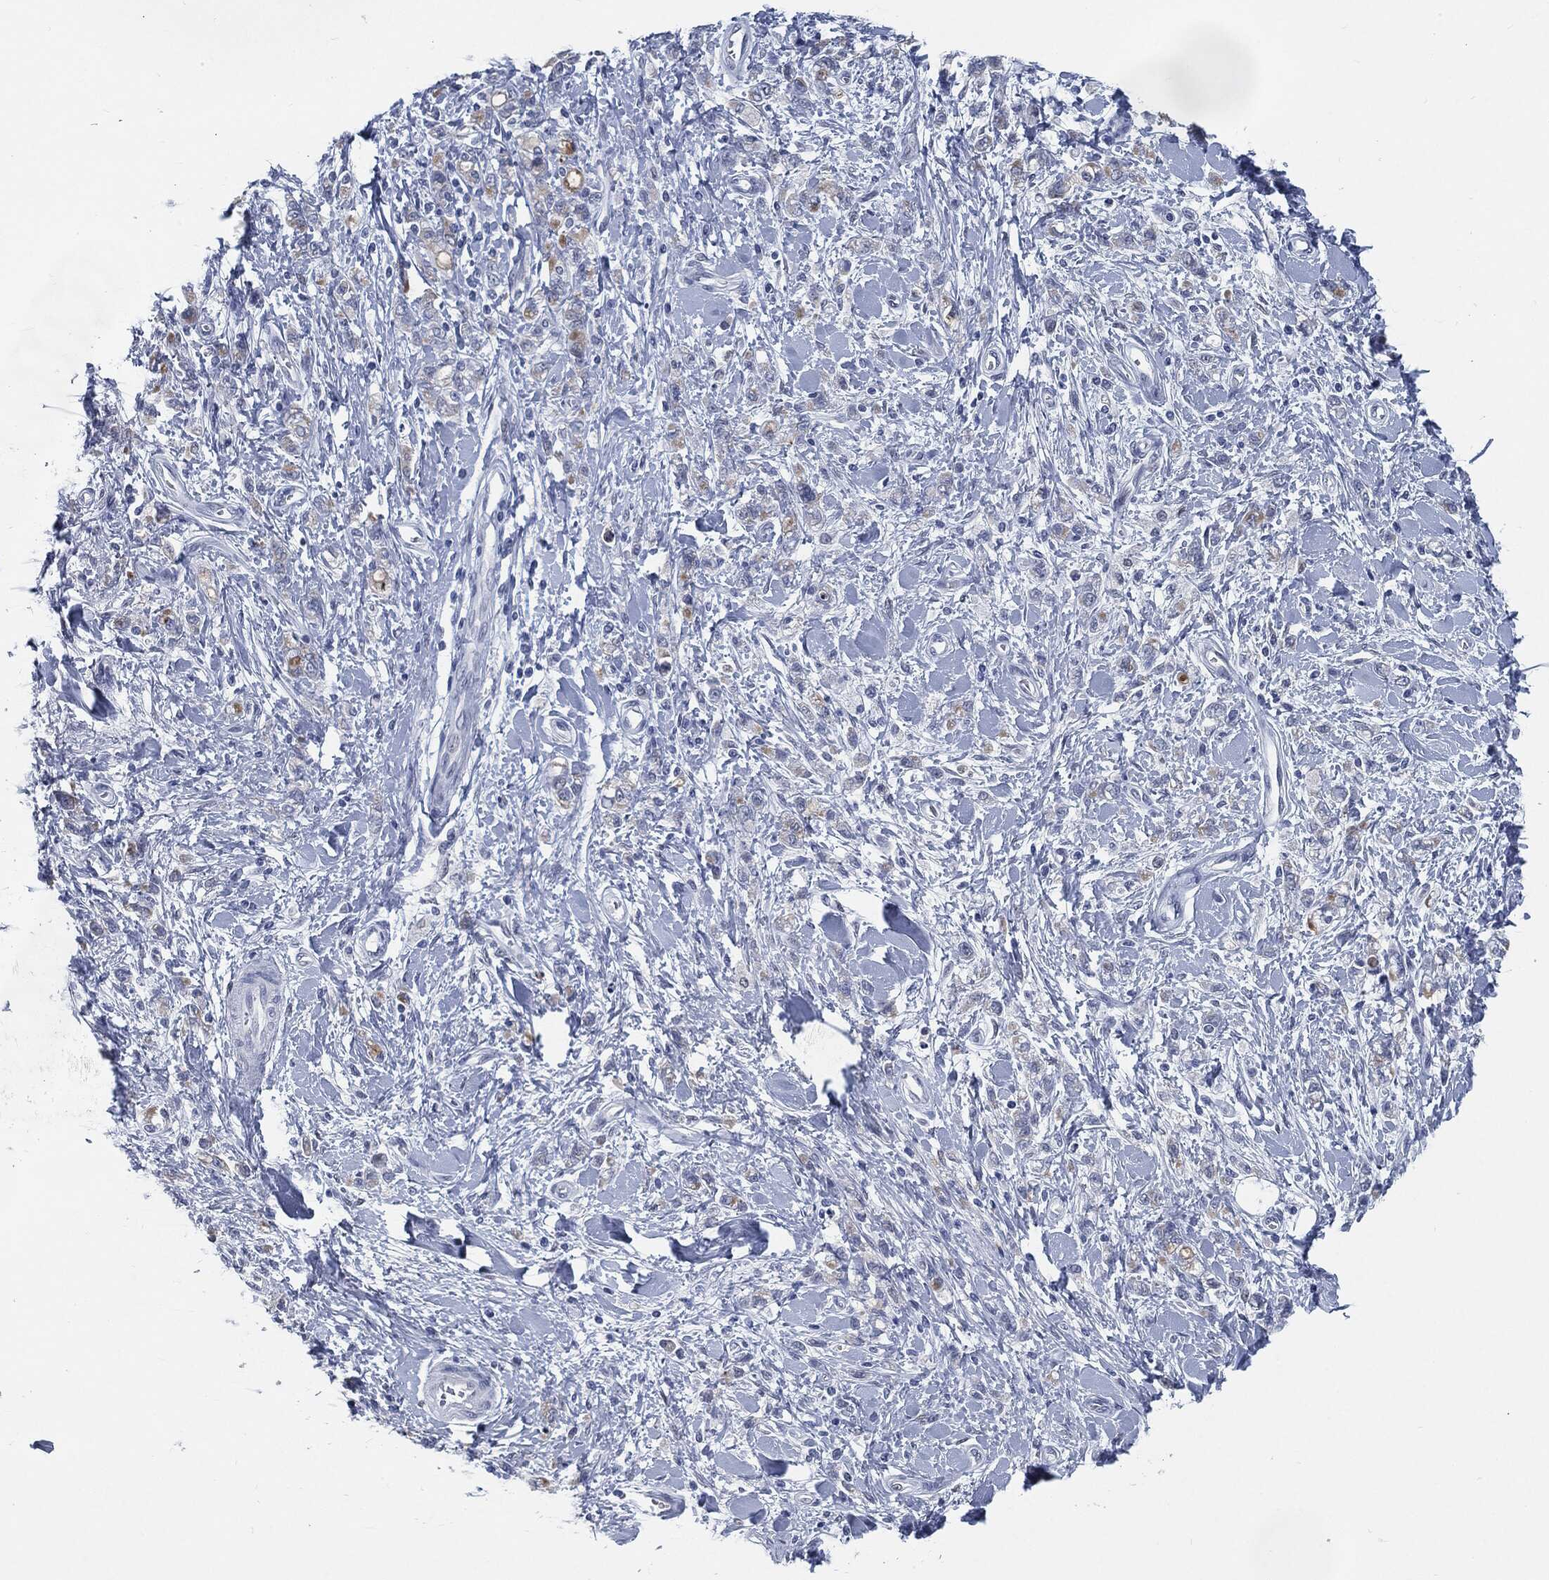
{"staining": {"intensity": "negative", "quantity": "none", "location": "none"}, "tissue": "stomach cancer", "cell_type": "Tumor cells", "image_type": "cancer", "snomed": [{"axis": "morphology", "description": "Adenocarcinoma, NOS"}, {"axis": "topography", "description": "Stomach"}], "caption": "This photomicrograph is of adenocarcinoma (stomach) stained with IHC to label a protein in brown with the nuclei are counter-stained blue. There is no positivity in tumor cells. (DAB immunohistochemistry (IHC) with hematoxylin counter stain).", "gene": "PROM1", "patient": {"sex": "male", "age": 77}}